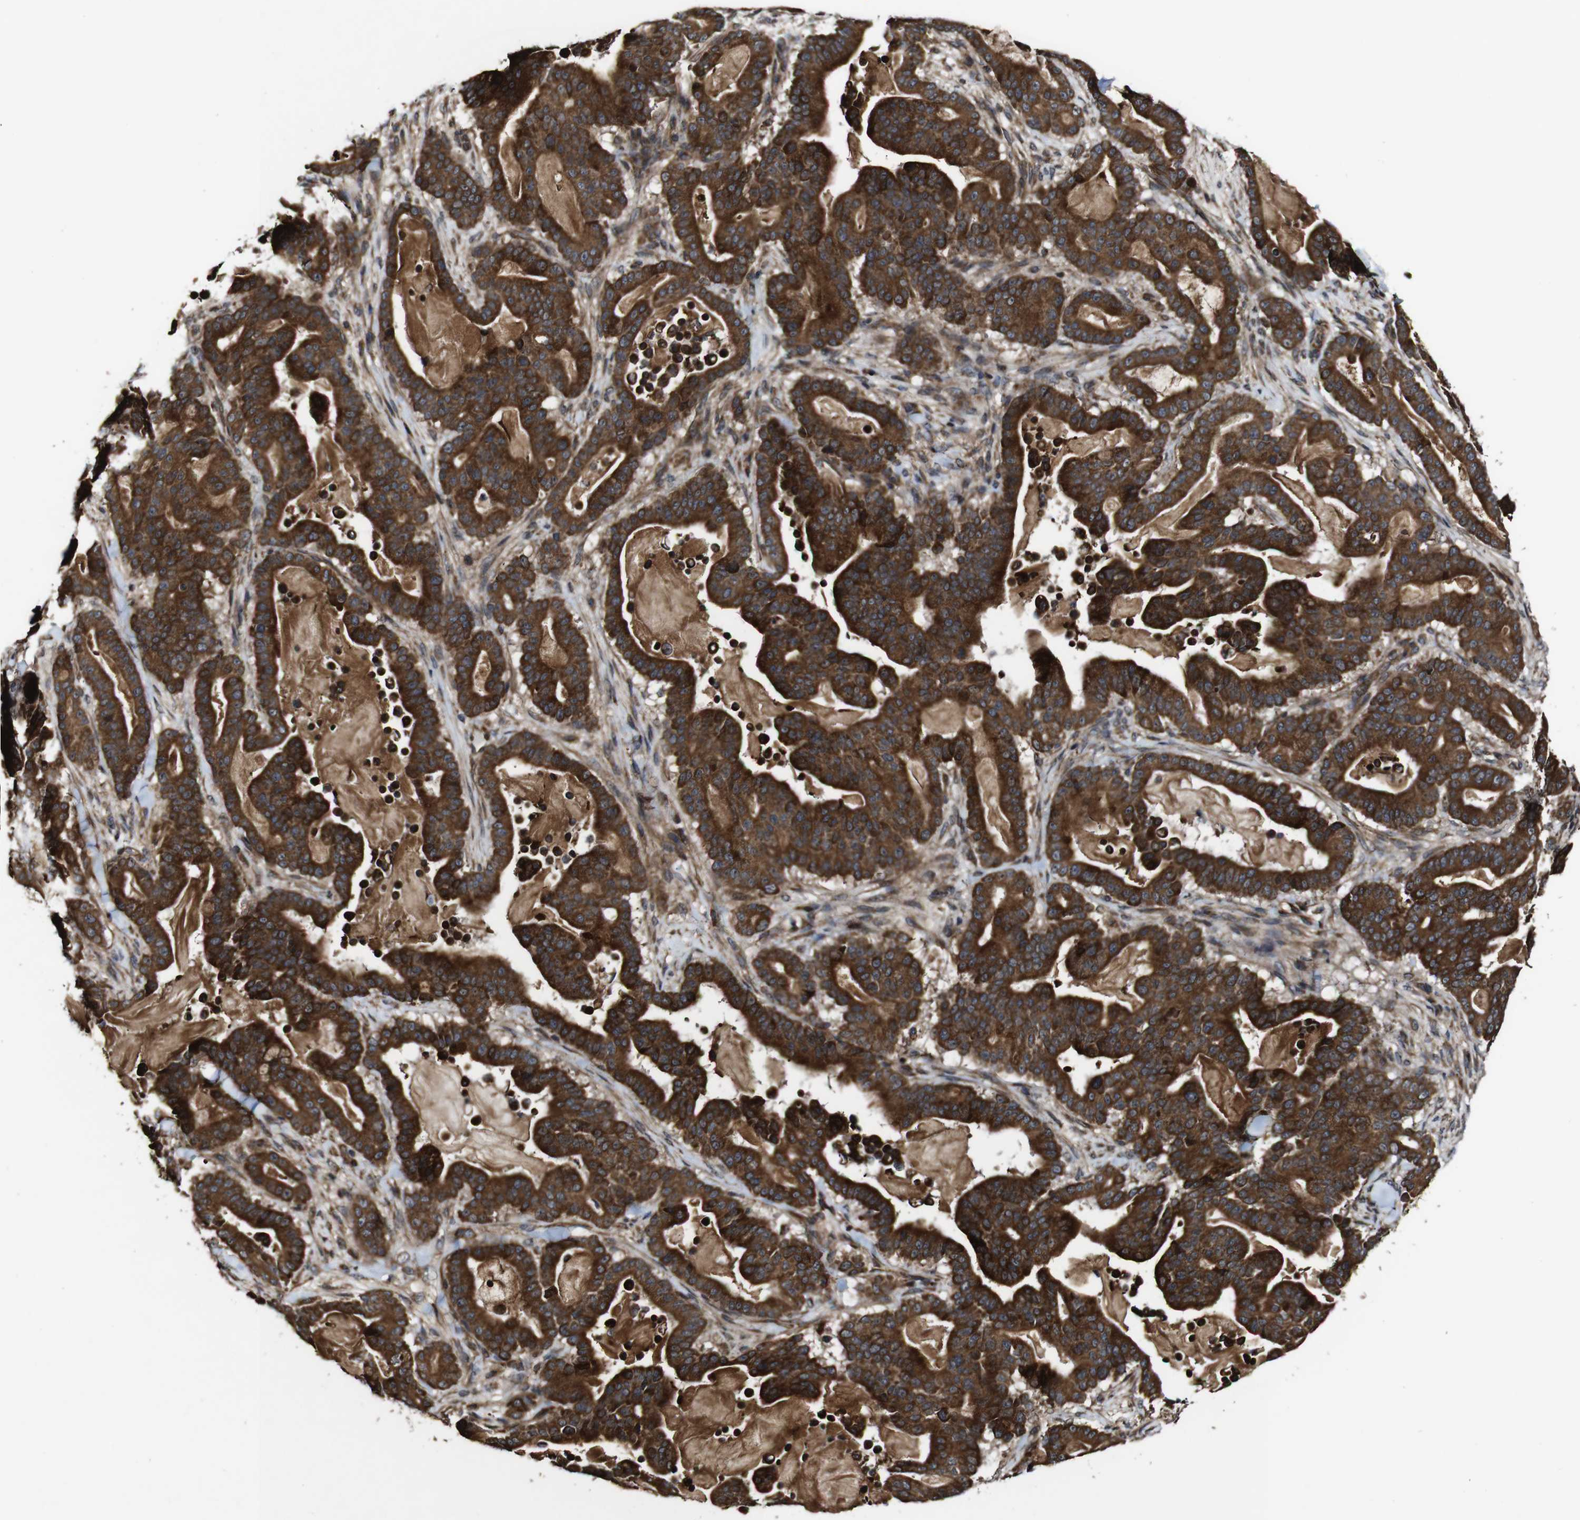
{"staining": {"intensity": "strong", "quantity": ">75%", "location": "cytoplasmic/membranous"}, "tissue": "pancreatic cancer", "cell_type": "Tumor cells", "image_type": "cancer", "snomed": [{"axis": "morphology", "description": "Adenocarcinoma, NOS"}, {"axis": "topography", "description": "Pancreas"}], "caption": "Strong cytoplasmic/membranous protein positivity is present in approximately >75% of tumor cells in pancreatic adenocarcinoma. (DAB (3,3'-diaminobenzidine) IHC, brown staining for protein, blue staining for nuclei).", "gene": "BTN3A3", "patient": {"sex": "male", "age": 63}}